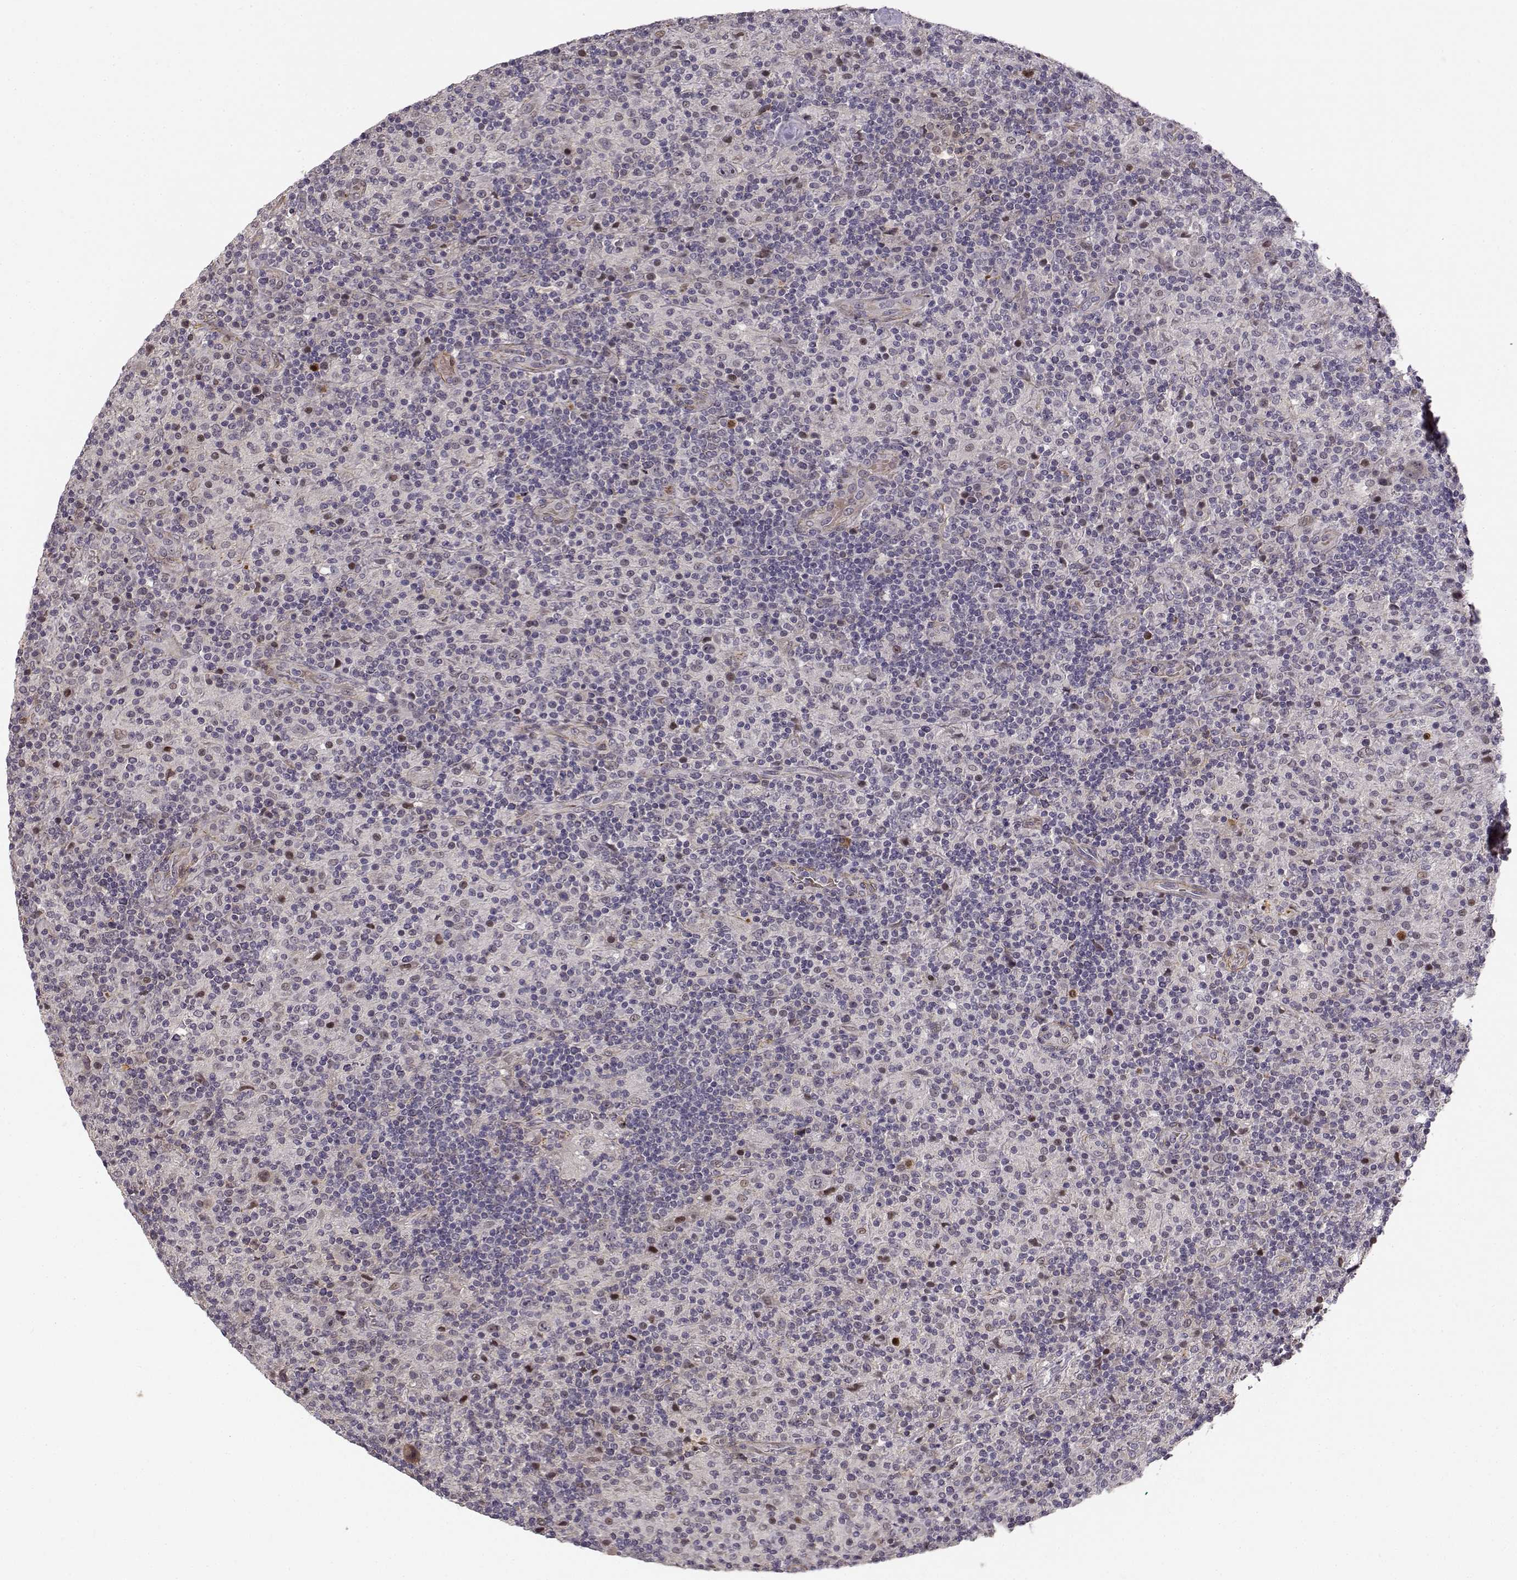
{"staining": {"intensity": "negative", "quantity": "none", "location": "none"}, "tissue": "lymphoma", "cell_type": "Tumor cells", "image_type": "cancer", "snomed": [{"axis": "morphology", "description": "Hodgkin's disease, NOS"}, {"axis": "topography", "description": "Lymph node"}], "caption": "Tumor cells are negative for brown protein staining in lymphoma. (DAB immunohistochemistry visualized using brightfield microscopy, high magnification).", "gene": "RGS9BP", "patient": {"sex": "male", "age": 70}}